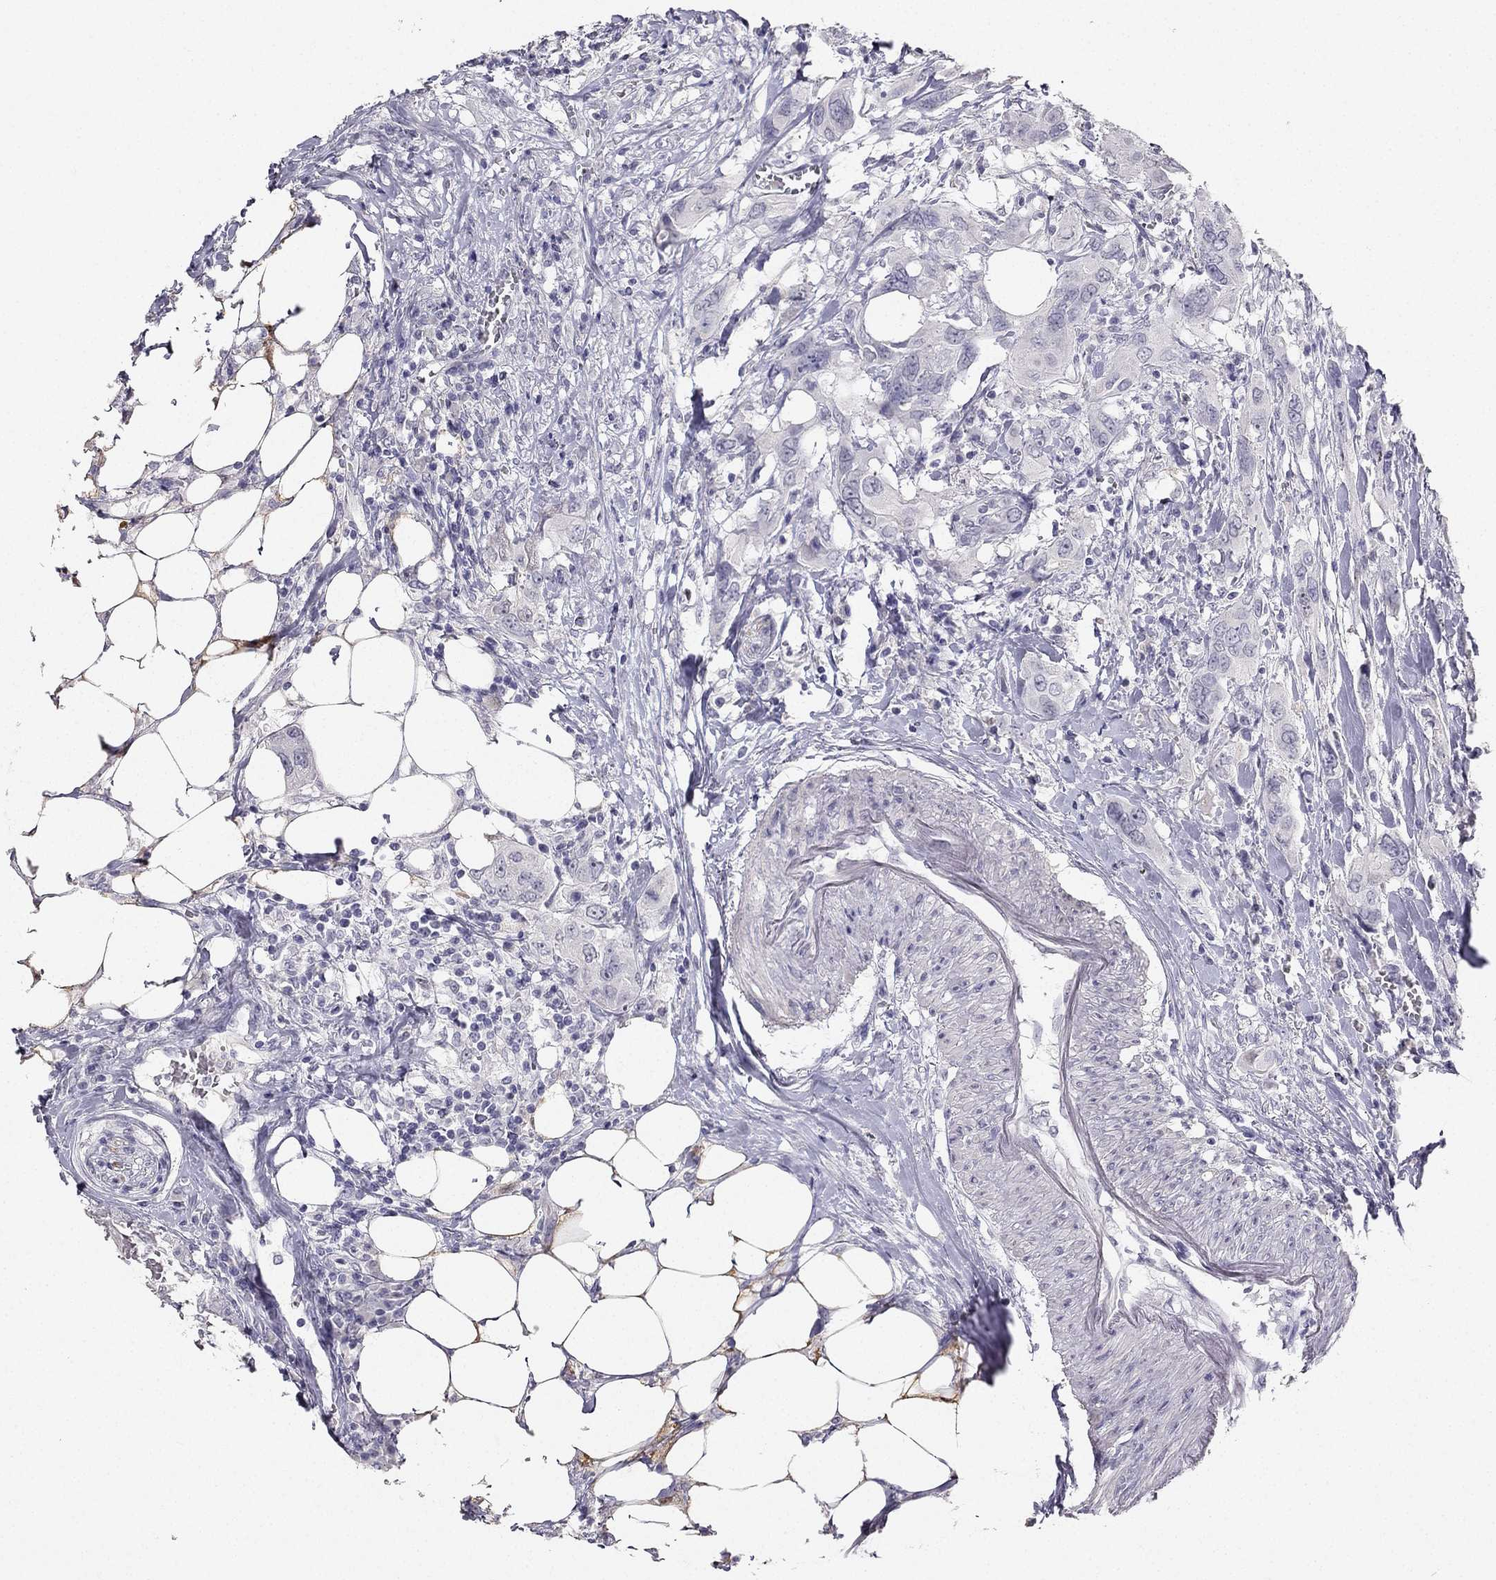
{"staining": {"intensity": "negative", "quantity": "none", "location": "none"}, "tissue": "urothelial cancer", "cell_type": "Tumor cells", "image_type": "cancer", "snomed": [{"axis": "morphology", "description": "Urothelial carcinoma, NOS"}, {"axis": "morphology", "description": "Urothelial carcinoma, High grade"}, {"axis": "topography", "description": "Urinary bladder"}], "caption": "DAB immunohistochemical staining of human urothelial cancer shows no significant positivity in tumor cells. The staining is performed using DAB brown chromogen with nuclei counter-stained in using hematoxylin.", "gene": "CALB2", "patient": {"sex": "male", "age": 63}}